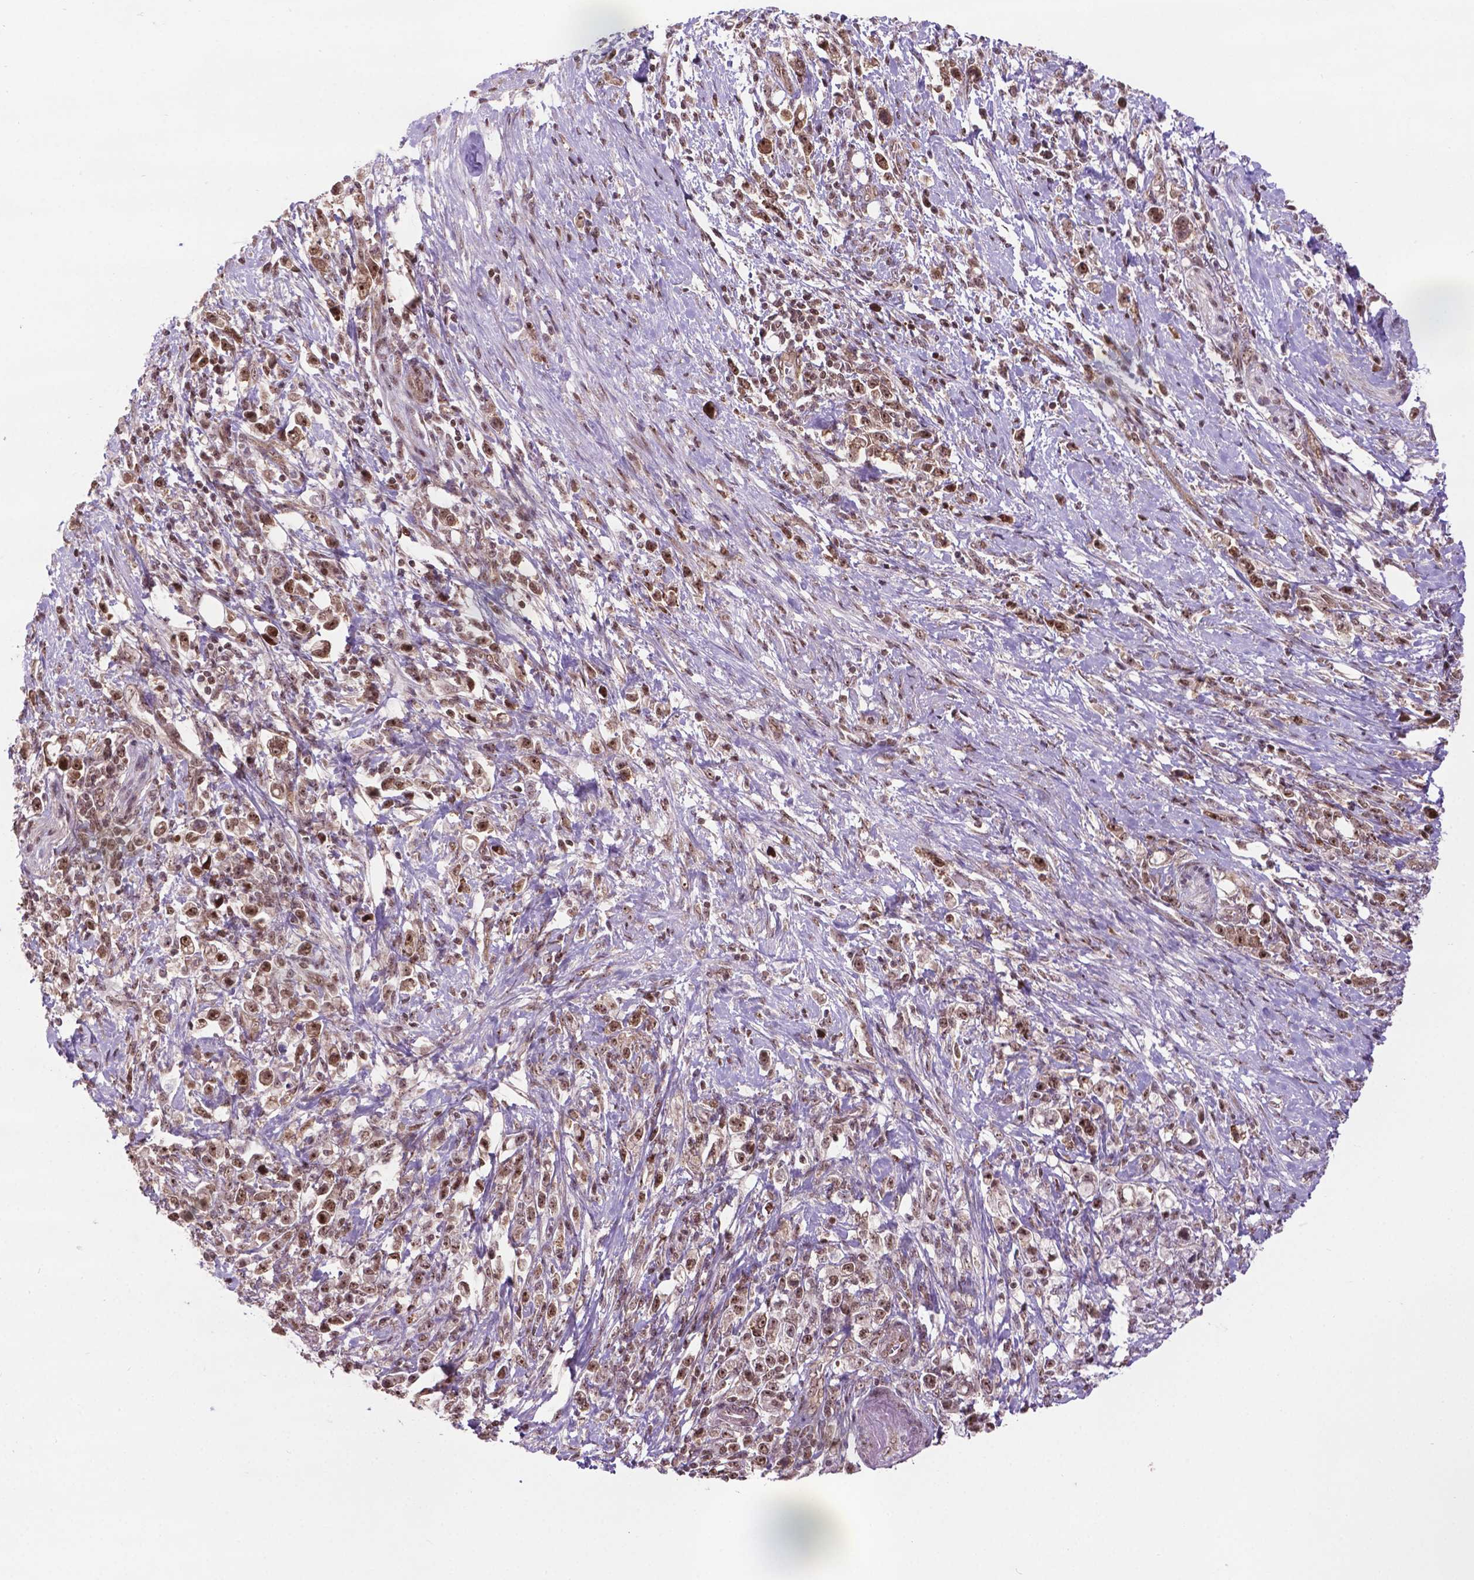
{"staining": {"intensity": "moderate", "quantity": ">75%", "location": "nuclear"}, "tissue": "stomach cancer", "cell_type": "Tumor cells", "image_type": "cancer", "snomed": [{"axis": "morphology", "description": "Adenocarcinoma, NOS"}, {"axis": "topography", "description": "Stomach"}], "caption": "This image reveals stomach cancer stained with IHC to label a protein in brown. The nuclear of tumor cells show moderate positivity for the protein. Nuclei are counter-stained blue.", "gene": "CSNK2A1", "patient": {"sex": "male", "age": 63}}